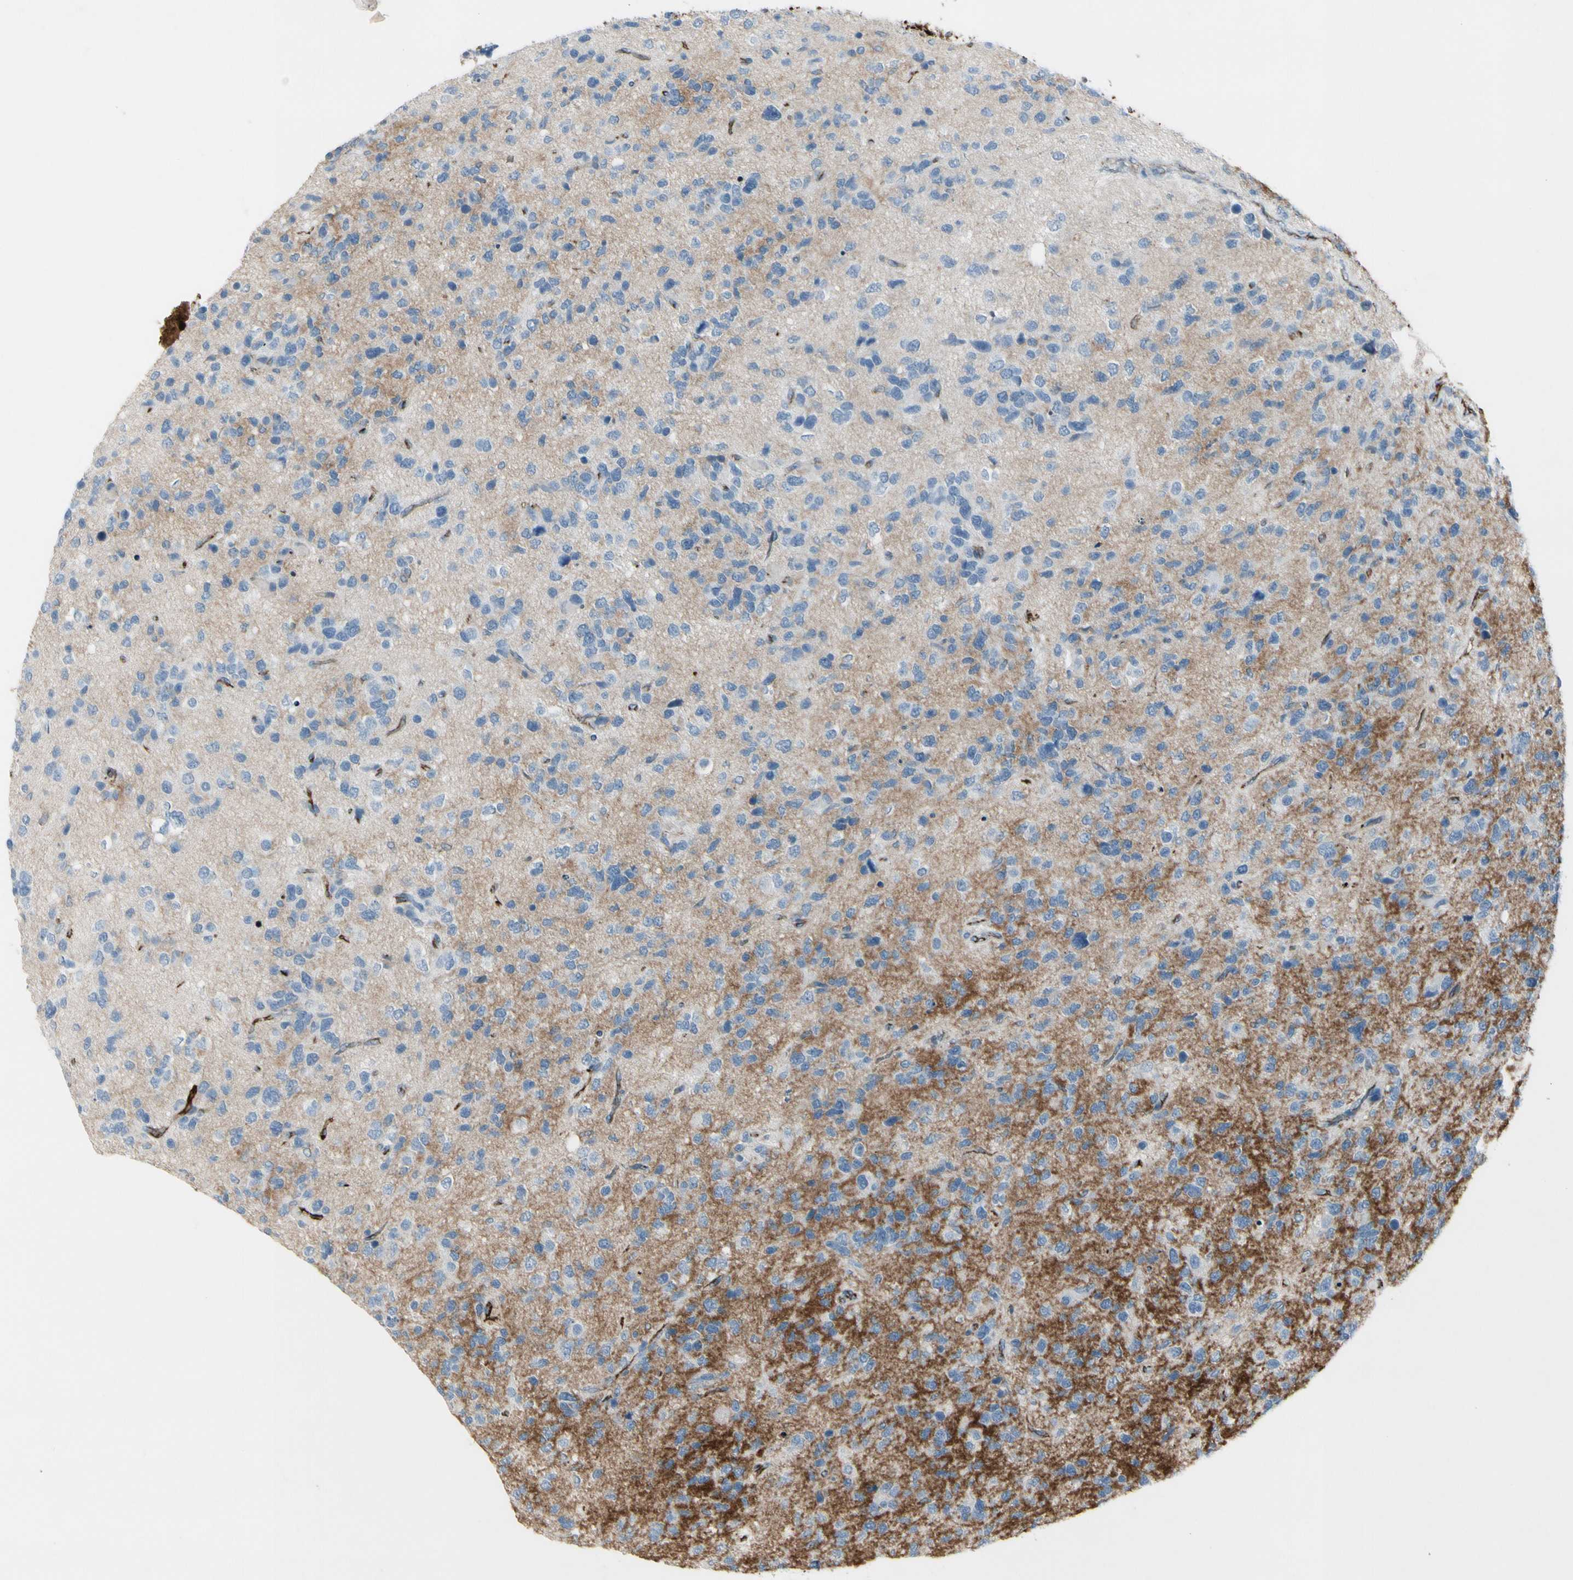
{"staining": {"intensity": "negative", "quantity": "none", "location": "none"}, "tissue": "glioma", "cell_type": "Tumor cells", "image_type": "cancer", "snomed": [{"axis": "morphology", "description": "Glioma, malignant, High grade"}, {"axis": "topography", "description": "Brain"}], "caption": "High magnification brightfield microscopy of malignant glioma (high-grade) stained with DAB (brown) and counterstained with hematoxylin (blue): tumor cells show no significant positivity. Nuclei are stained in blue.", "gene": "IGHG1", "patient": {"sex": "female", "age": 58}}